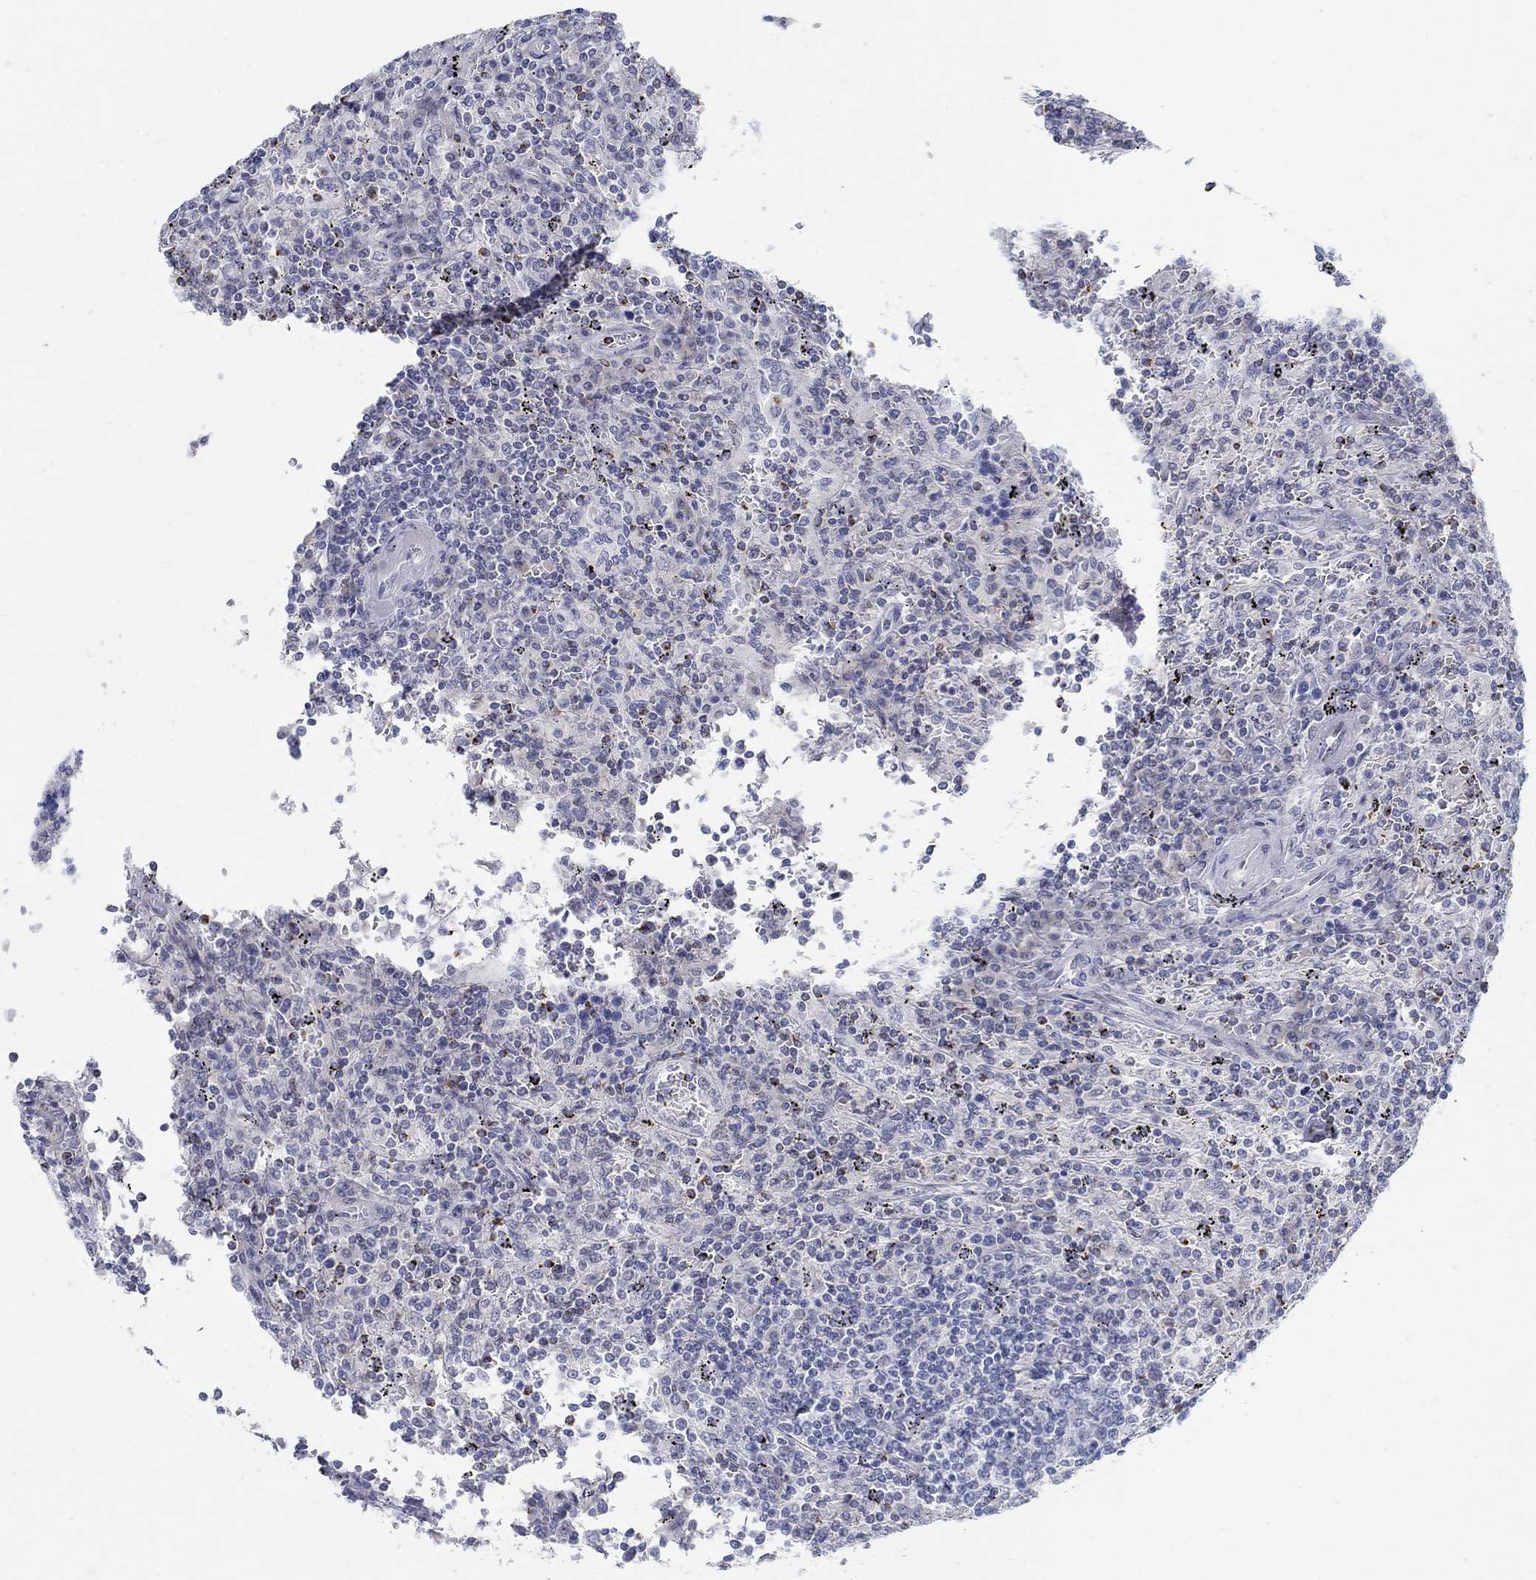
{"staining": {"intensity": "negative", "quantity": "none", "location": "none"}, "tissue": "lymphoma", "cell_type": "Tumor cells", "image_type": "cancer", "snomed": [{"axis": "morphology", "description": "Malignant lymphoma, non-Hodgkin's type, Low grade"}, {"axis": "topography", "description": "Spleen"}], "caption": "This histopathology image is of malignant lymphoma, non-Hodgkin's type (low-grade) stained with immunohistochemistry to label a protein in brown with the nuclei are counter-stained blue. There is no positivity in tumor cells. (DAB (3,3'-diaminobenzidine) immunohistochemistry (IHC), high magnification).", "gene": "ANO7", "patient": {"sex": "male", "age": 62}}